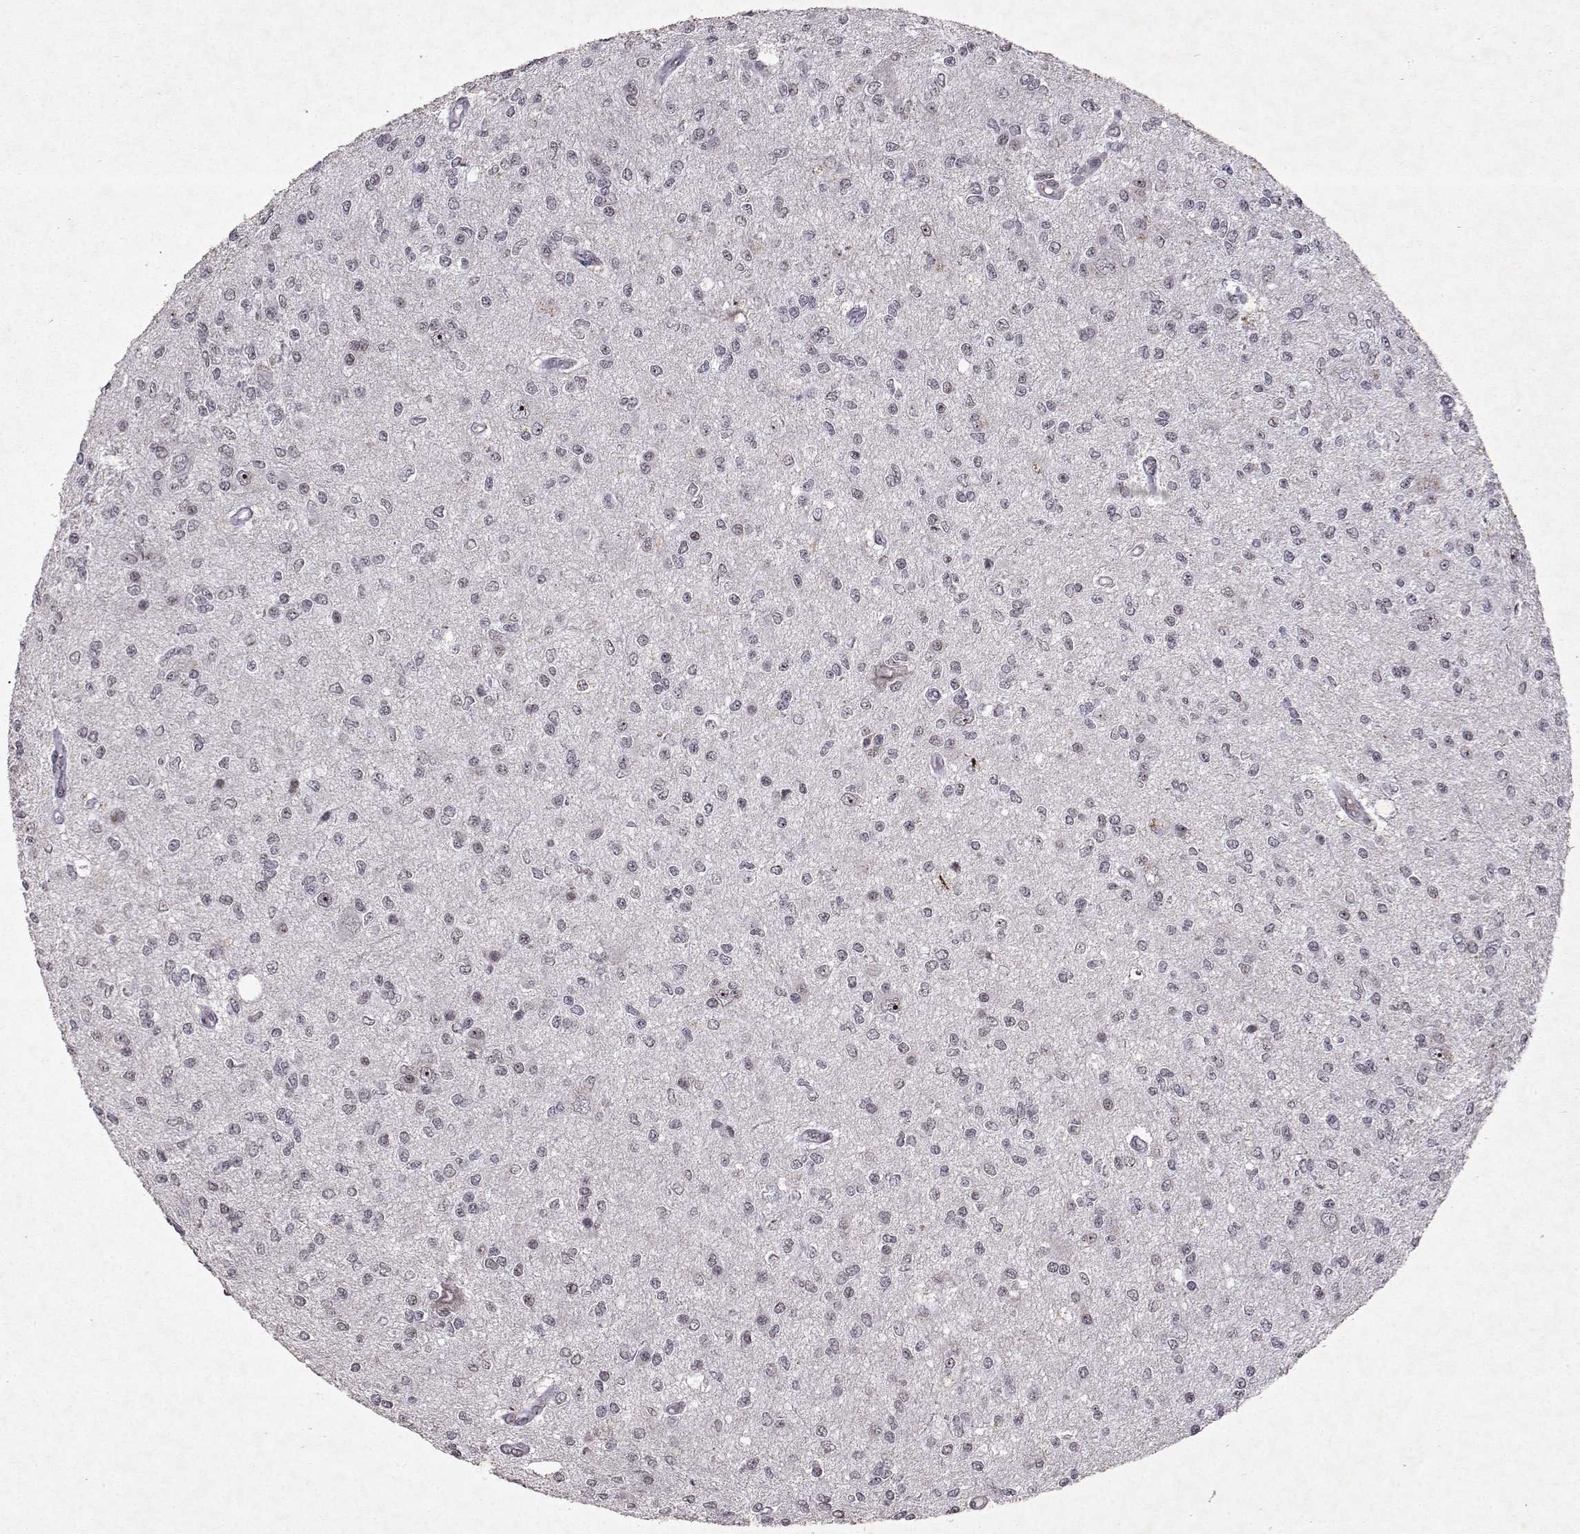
{"staining": {"intensity": "negative", "quantity": "none", "location": "none"}, "tissue": "glioma", "cell_type": "Tumor cells", "image_type": "cancer", "snomed": [{"axis": "morphology", "description": "Glioma, malignant, Low grade"}, {"axis": "topography", "description": "Brain"}], "caption": "Glioma was stained to show a protein in brown. There is no significant positivity in tumor cells. (Immunohistochemistry, brightfield microscopy, high magnification).", "gene": "DDX56", "patient": {"sex": "male", "age": 67}}